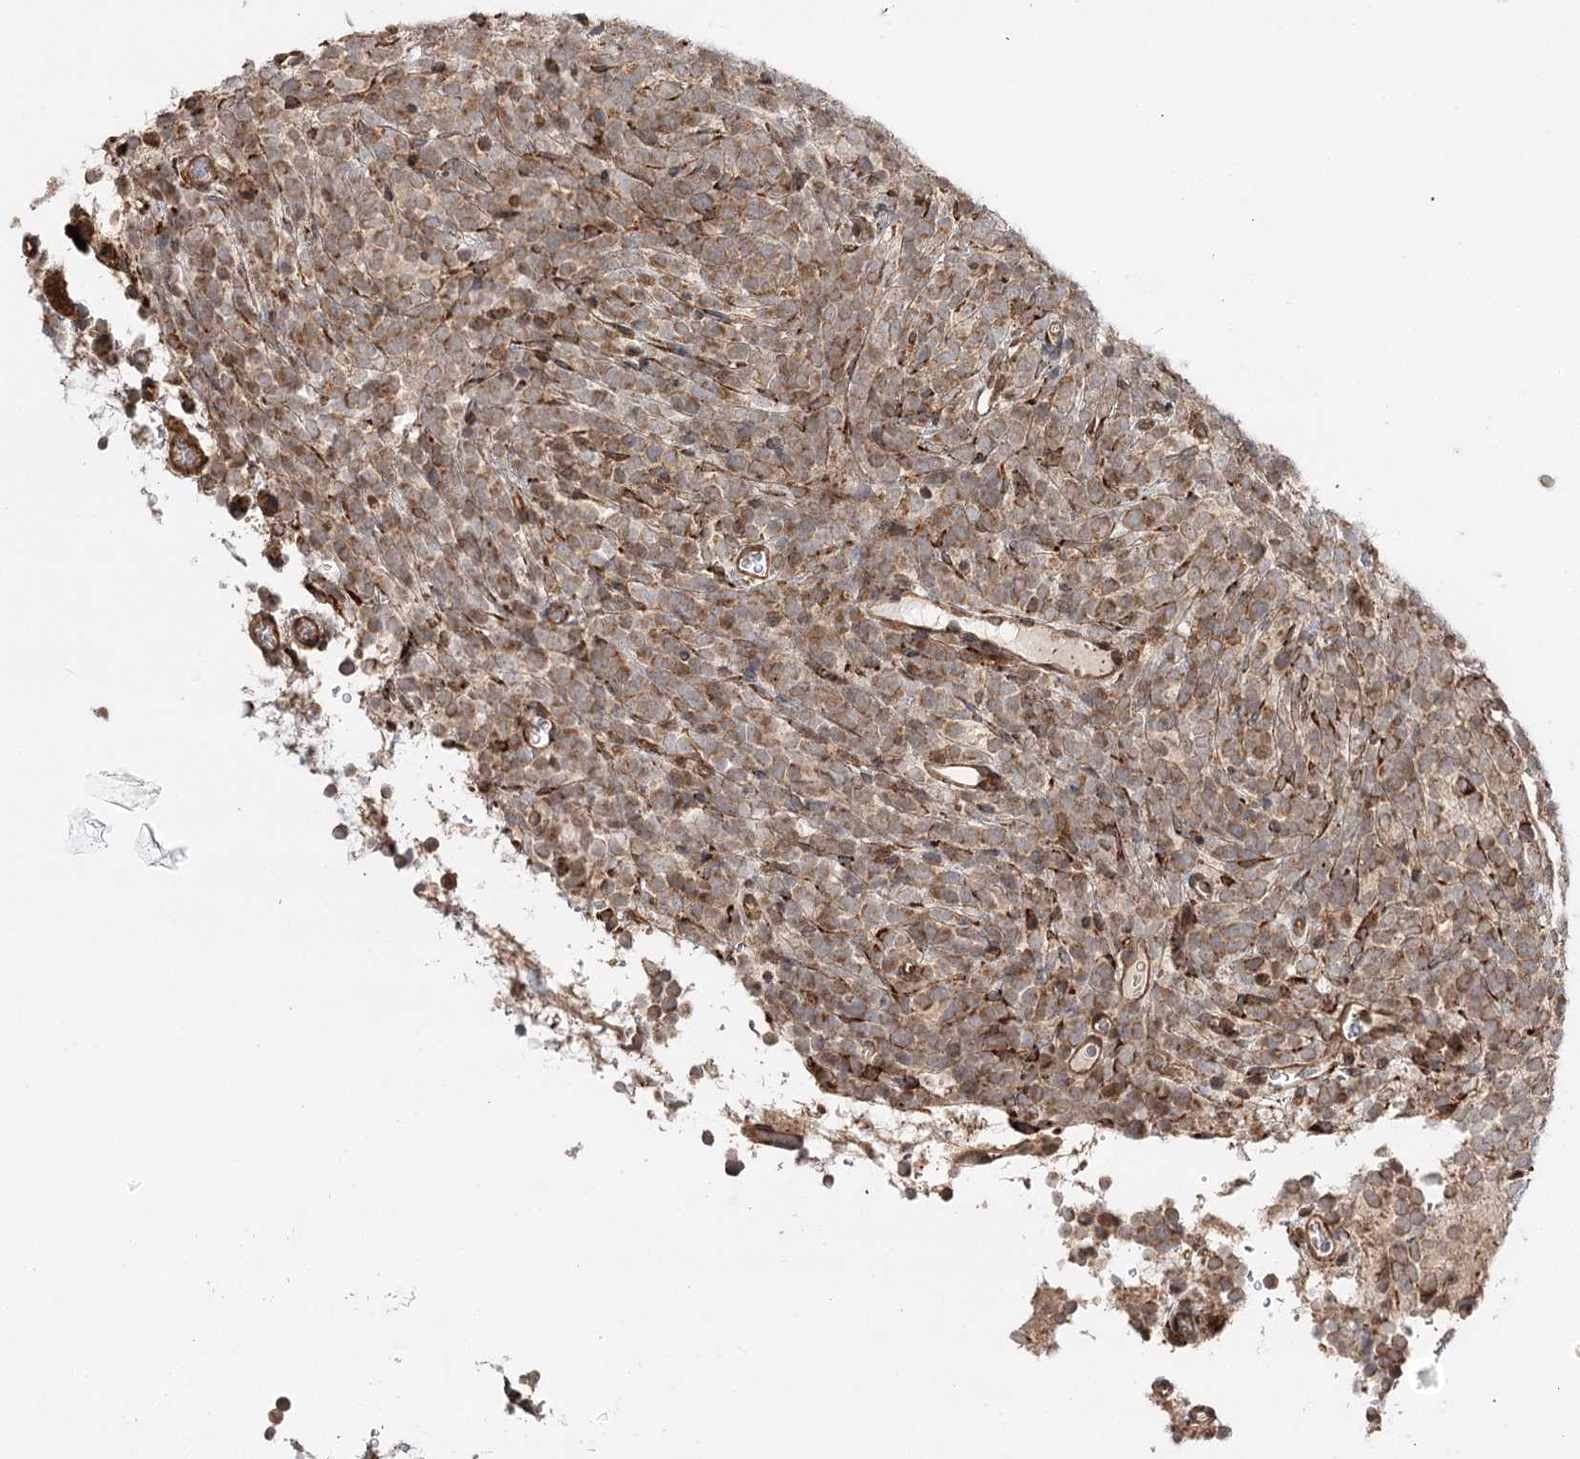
{"staining": {"intensity": "strong", "quantity": ">75%", "location": "cytoplasmic/membranous"}, "tissue": "glioma", "cell_type": "Tumor cells", "image_type": "cancer", "snomed": [{"axis": "morphology", "description": "Glioma, malignant, Low grade"}, {"axis": "topography", "description": "Brain"}], "caption": "Glioma was stained to show a protein in brown. There is high levels of strong cytoplasmic/membranous expression in approximately >75% of tumor cells. The staining is performed using DAB brown chromogen to label protein expression. The nuclei are counter-stained blue using hematoxylin.", "gene": "DNAJB14", "patient": {"sex": "female", "age": 1}}